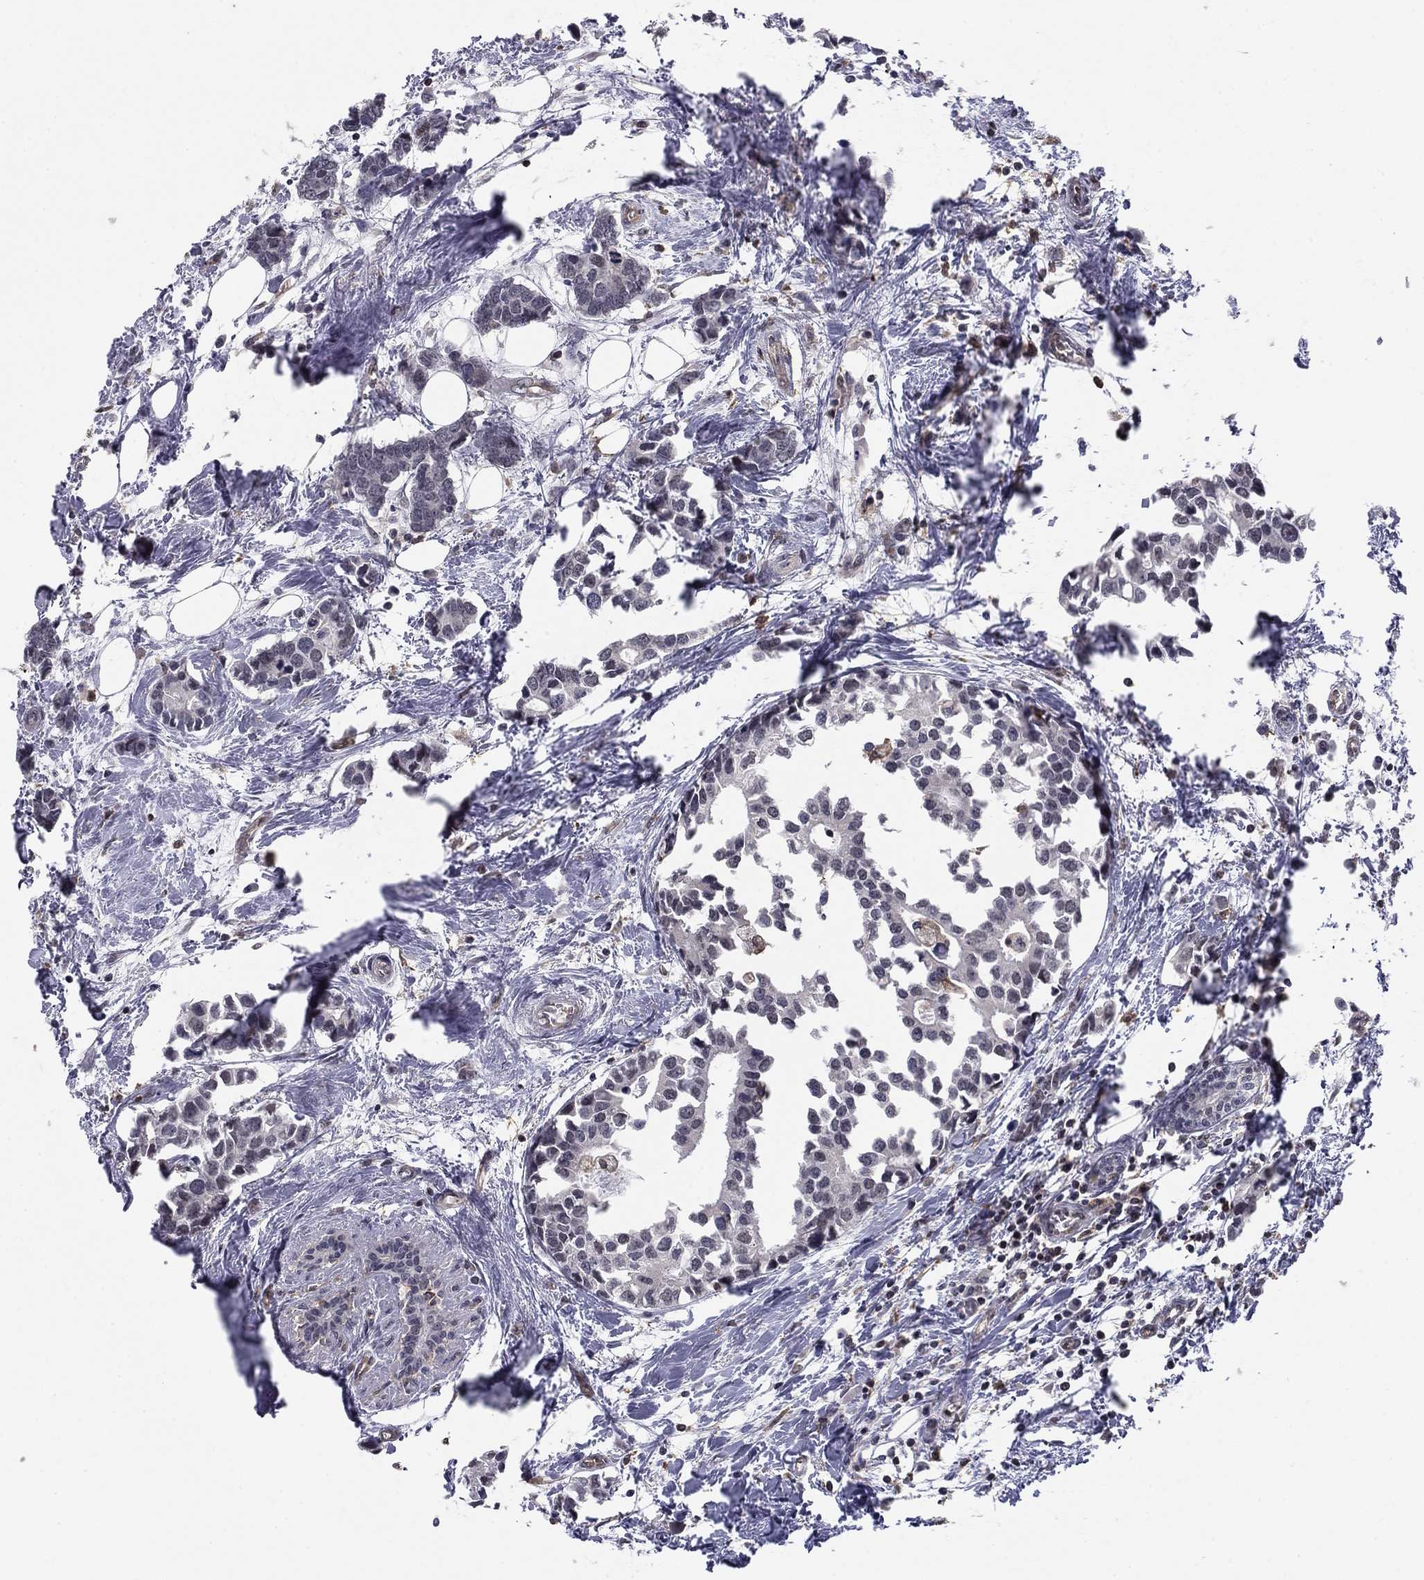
{"staining": {"intensity": "negative", "quantity": "none", "location": "none"}, "tissue": "breast cancer", "cell_type": "Tumor cells", "image_type": "cancer", "snomed": [{"axis": "morphology", "description": "Duct carcinoma"}, {"axis": "topography", "description": "Breast"}], "caption": "Immunohistochemical staining of human infiltrating ductal carcinoma (breast) displays no significant expression in tumor cells. (DAB (3,3'-diaminobenzidine) immunohistochemistry with hematoxylin counter stain).", "gene": "PLCB2", "patient": {"sex": "female", "age": 83}}